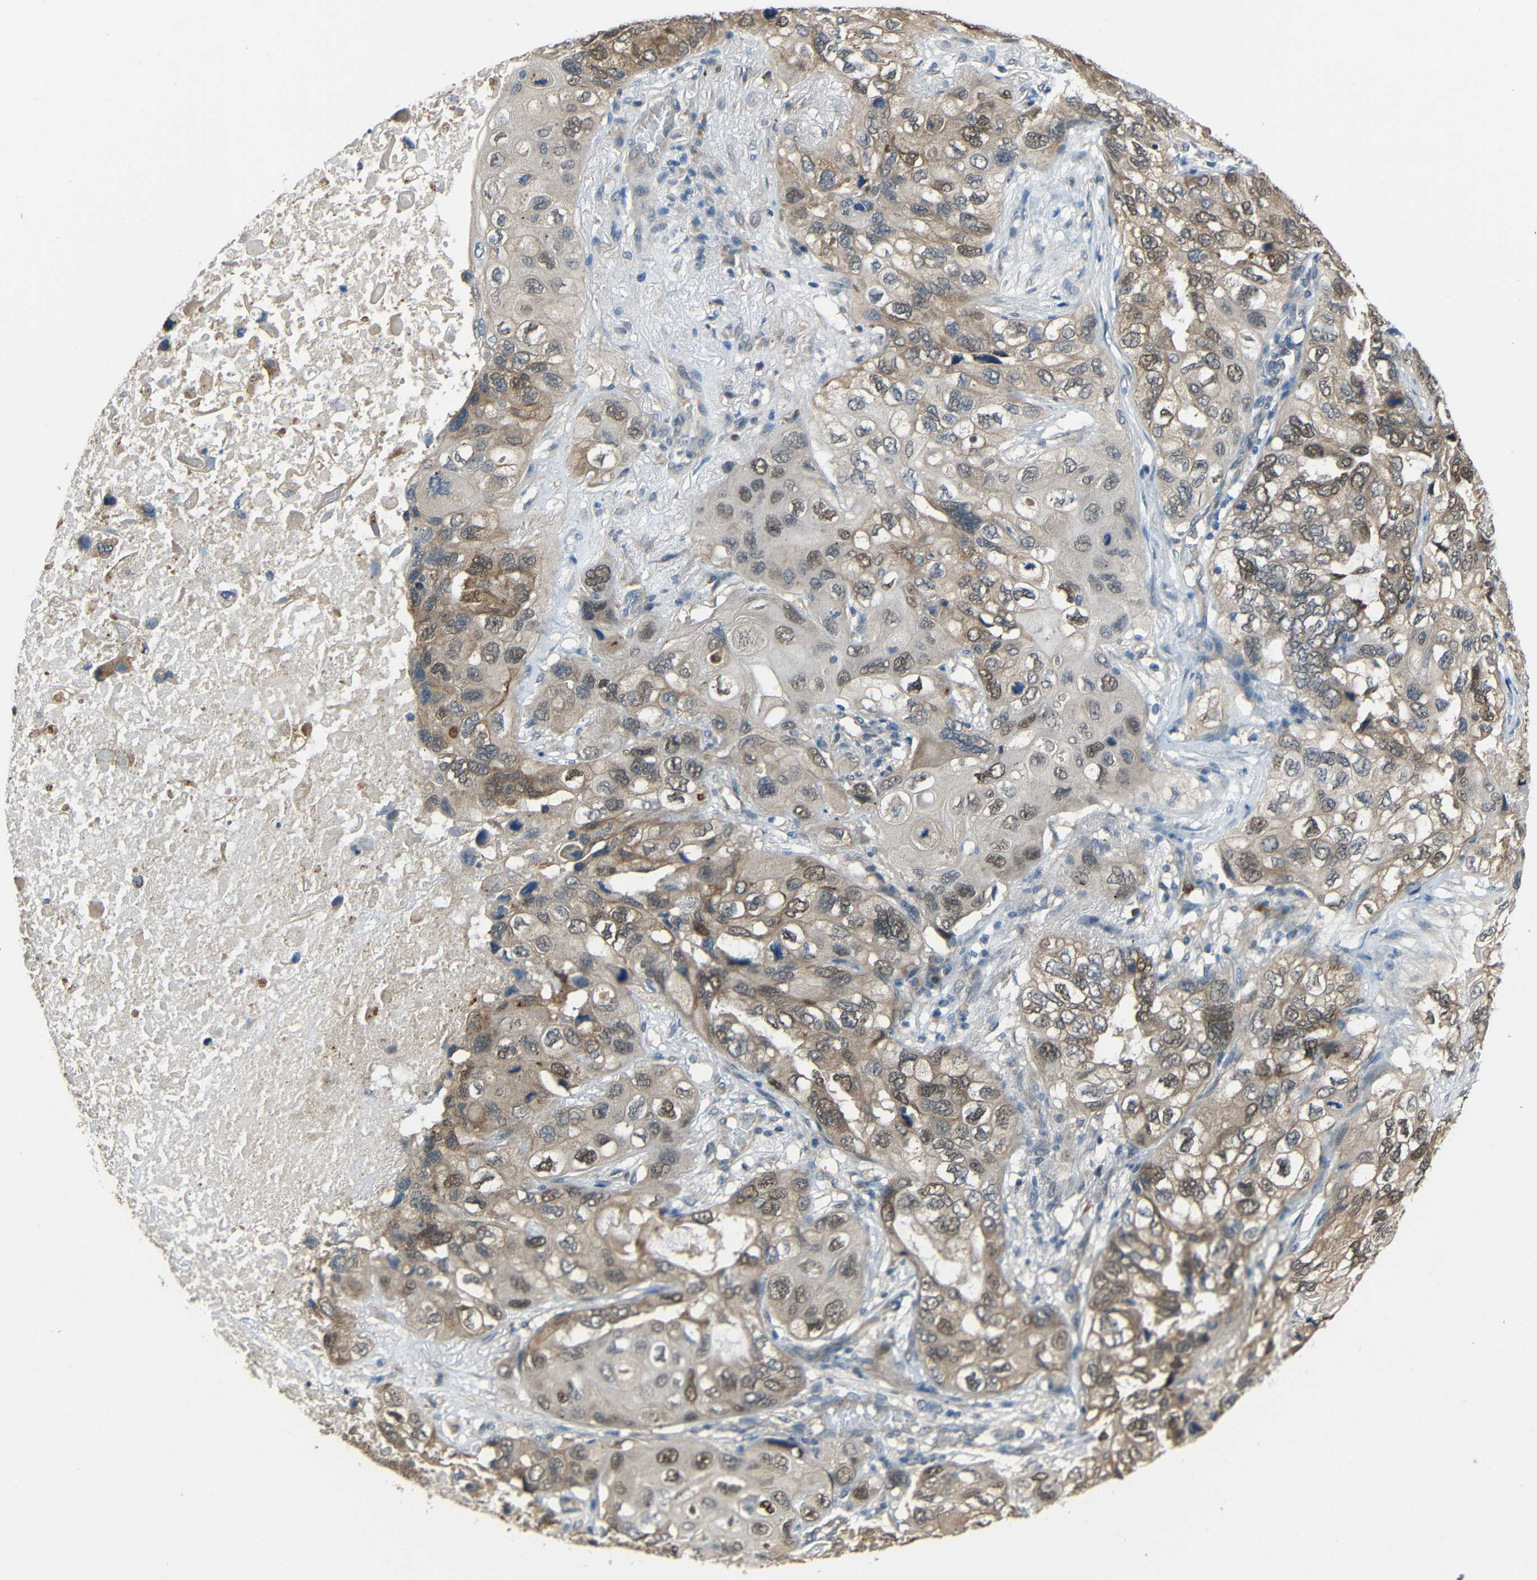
{"staining": {"intensity": "moderate", "quantity": "25%-75%", "location": "cytoplasmic/membranous,nuclear"}, "tissue": "lung cancer", "cell_type": "Tumor cells", "image_type": "cancer", "snomed": [{"axis": "morphology", "description": "Squamous cell carcinoma, NOS"}, {"axis": "topography", "description": "Lung"}], "caption": "A high-resolution micrograph shows immunohistochemistry (IHC) staining of lung squamous cell carcinoma, which shows moderate cytoplasmic/membranous and nuclear staining in approximately 25%-75% of tumor cells. The protein is shown in brown color, while the nuclei are stained blue.", "gene": "STBD1", "patient": {"sex": "female", "age": 73}}